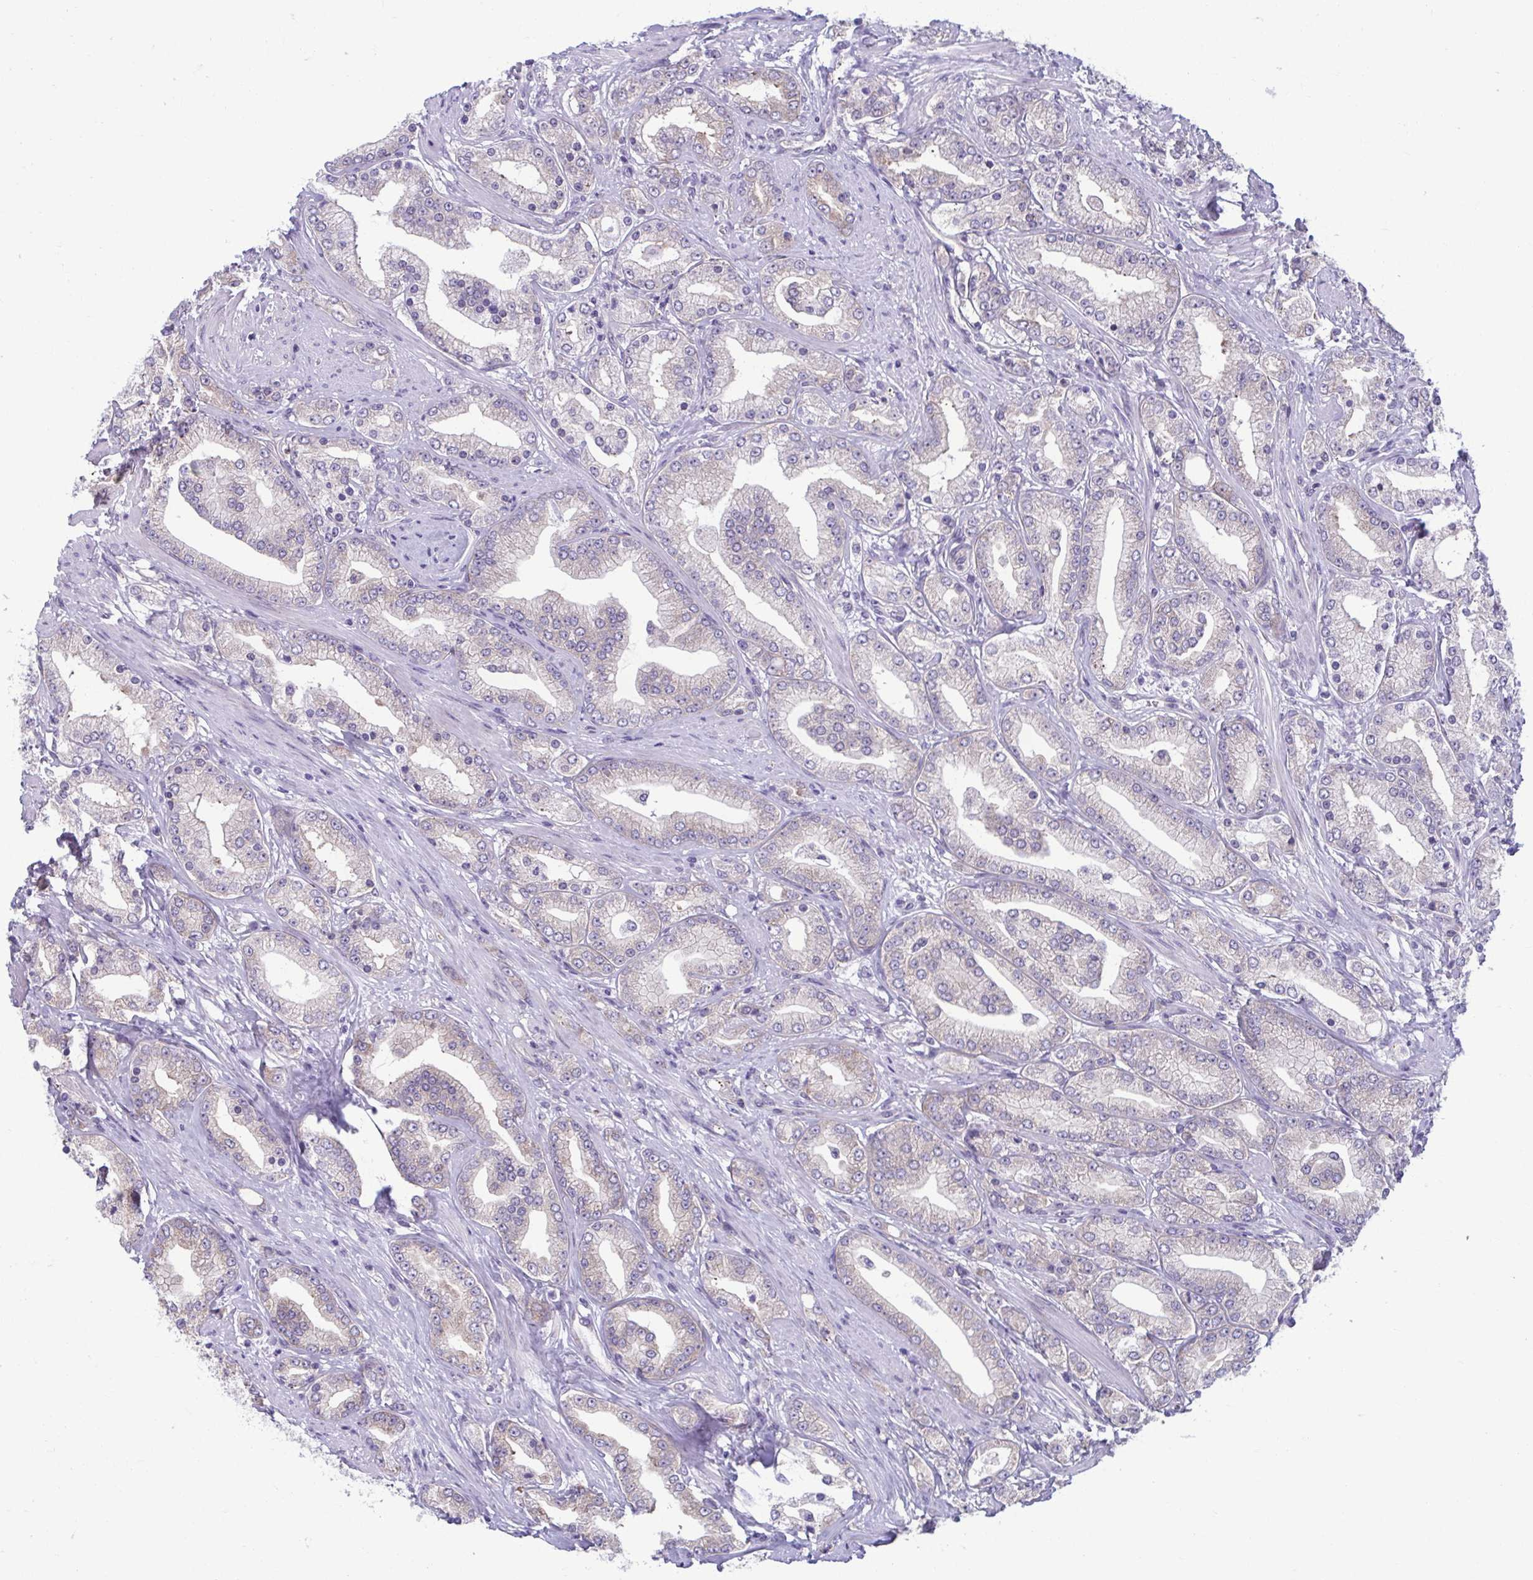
{"staining": {"intensity": "negative", "quantity": "none", "location": "none"}, "tissue": "prostate cancer", "cell_type": "Tumor cells", "image_type": "cancer", "snomed": [{"axis": "morphology", "description": "Adenocarcinoma, High grade"}, {"axis": "topography", "description": "Prostate"}], "caption": "Tumor cells show no significant protein expression in prostate high-grade adenocarcinoma. The staining was performed using DAB (3,3'-diaminobenzidine) to visualize the protein expression in brown, while the nuclei were stained in blue with hematoxylin (Magnification: 20x).", "gene": "TMEM108", "patient": {"sex": "male", "age": 67}}